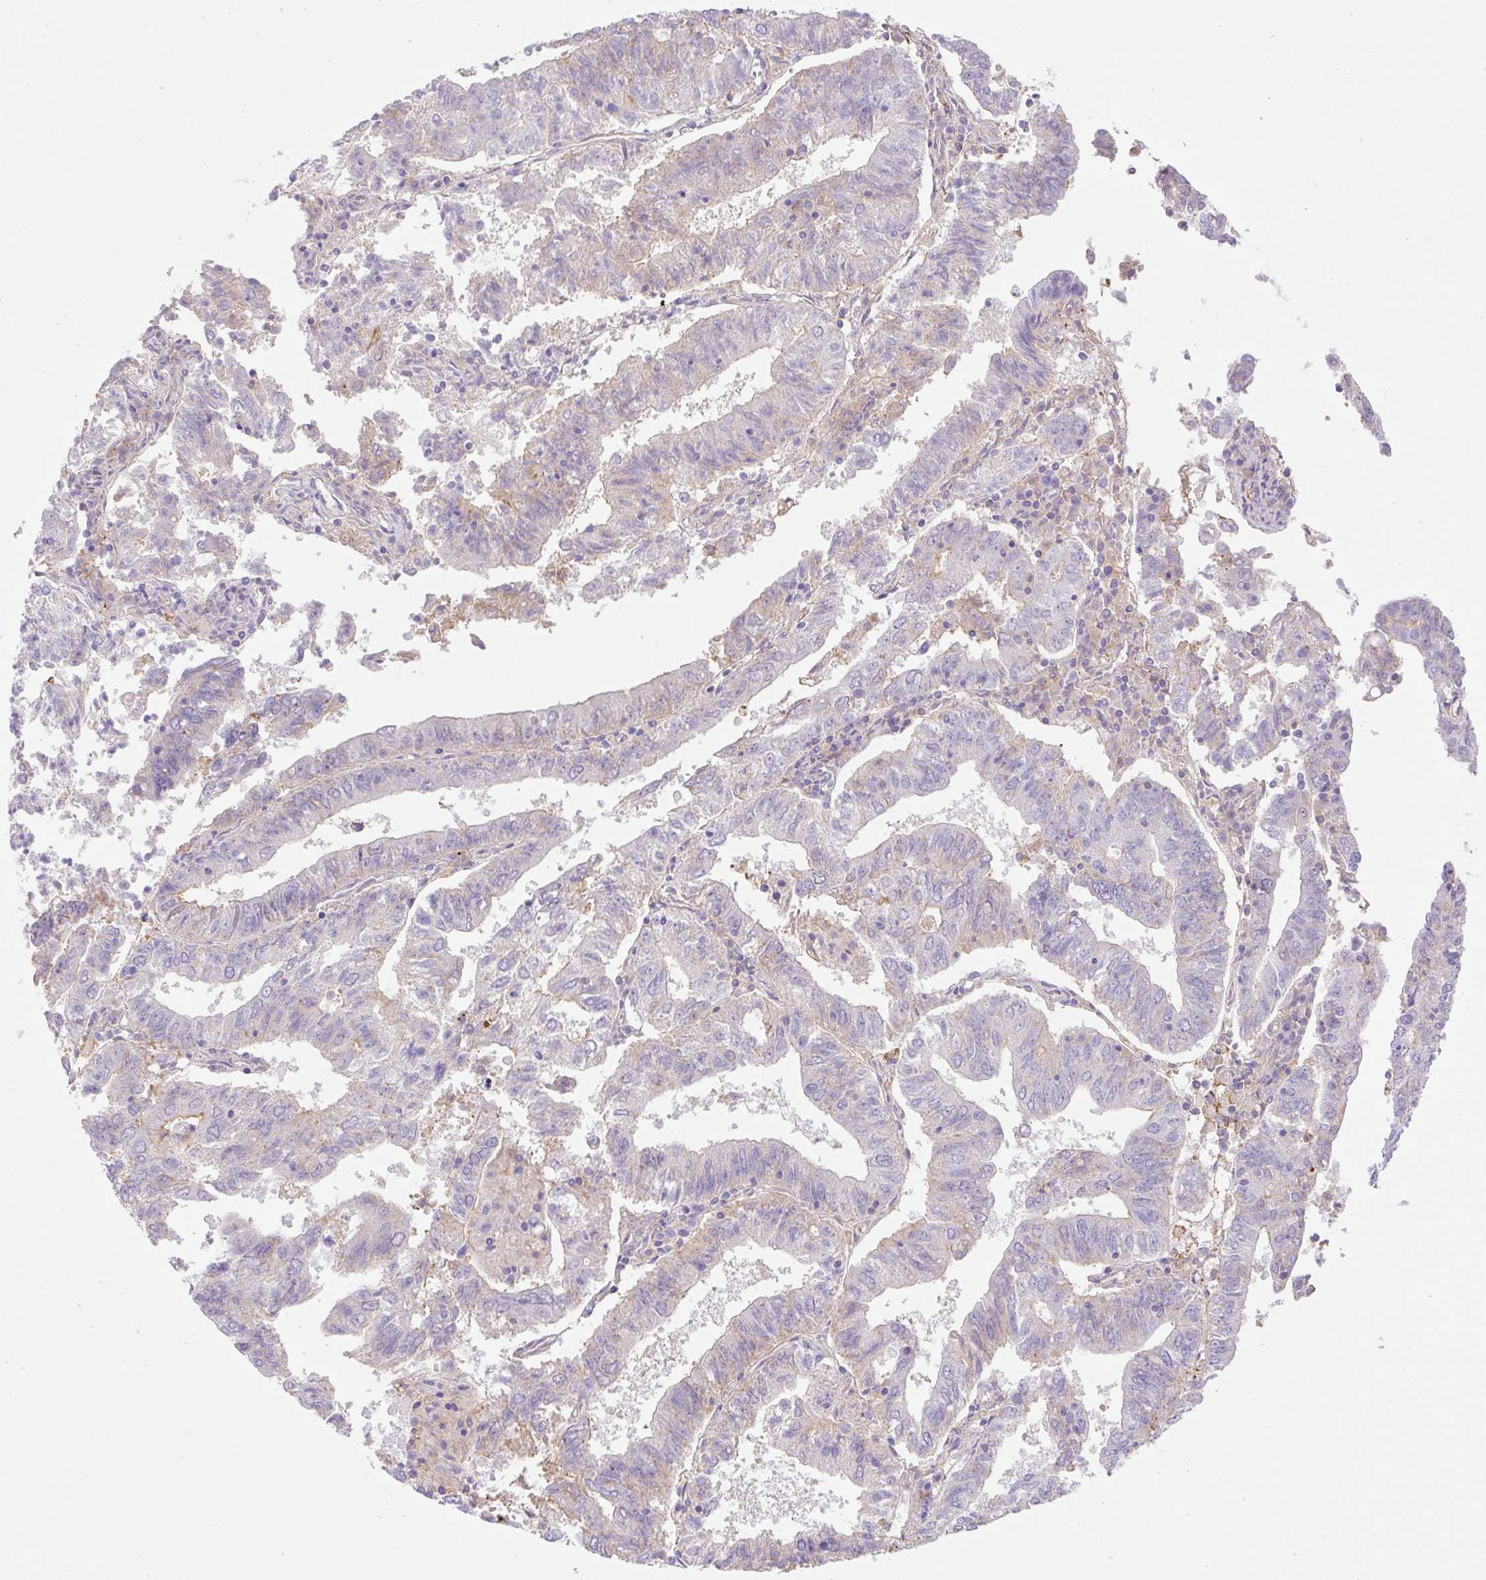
{"staining": {"intensity": "weak", "quantity": "<25%", "location": "cytoplasmic/membranous"}, "tissue": "endometrial cancer", "cell_type": "Tumor cells", "image_type": "cancer", "snomed": [{"axis": "morphology", "description": "Adenocarcinoma, NOS"}, {"axis": "topography", "description": "Endometrium"}], "caption": "Tumor cells are negative for brown protein staining in endometrial adenocarcinoma.", "gene": "TDRD15", "patient": {"sex": "female", "age": 82}}